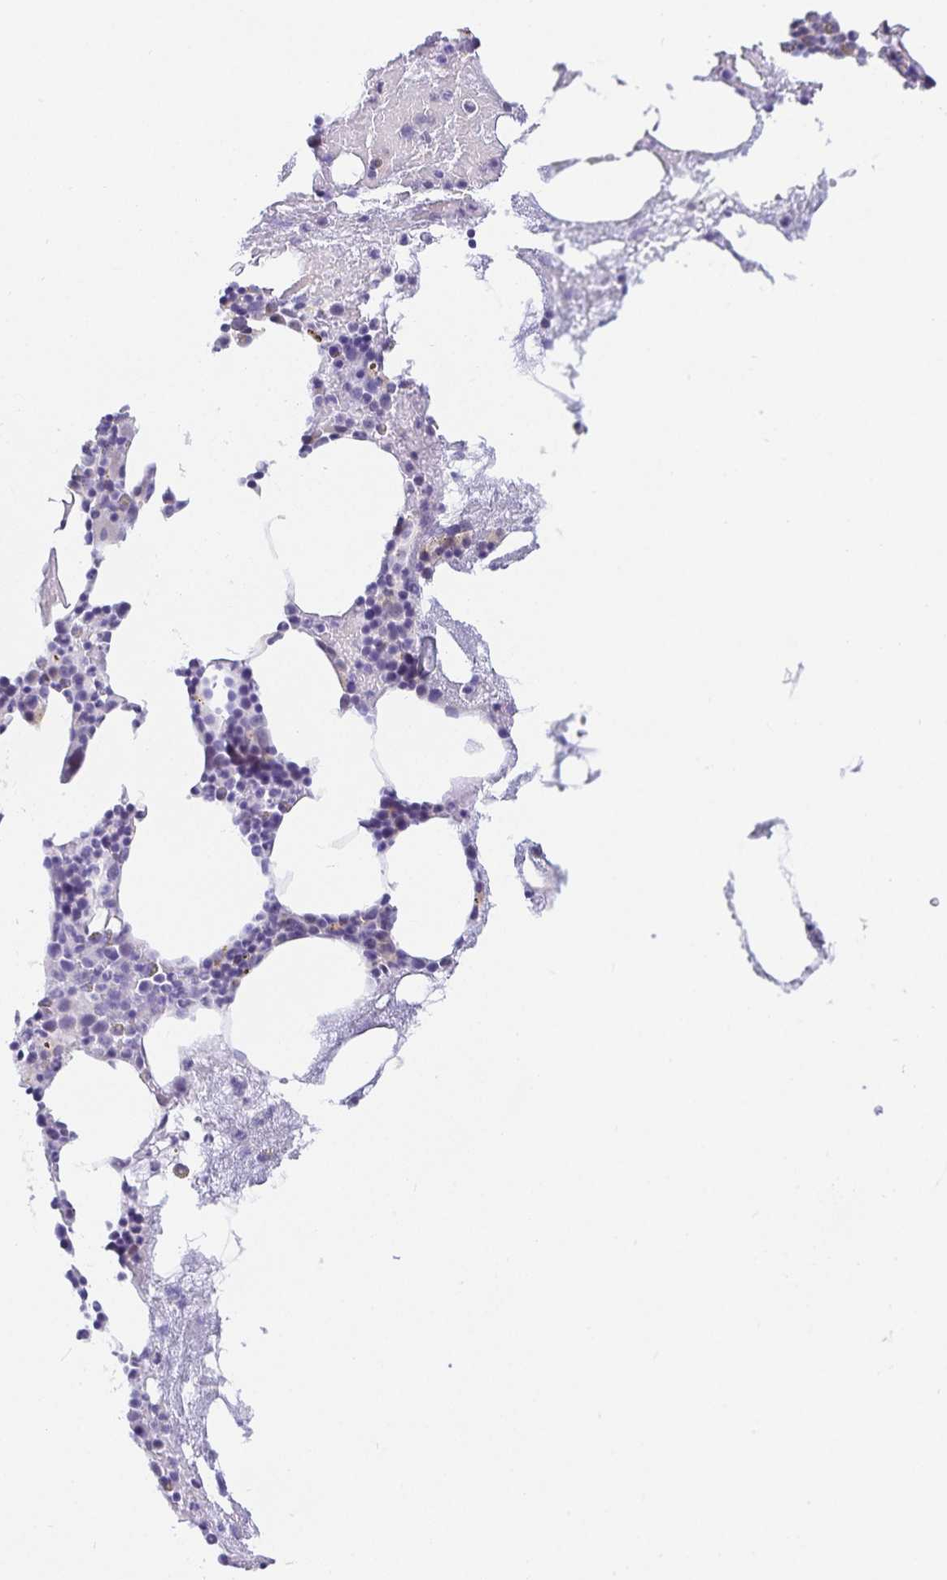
{"staining": {"intensity": "negative", "quantity": "none", "location": "none"}, "tissue": "bone marrow", "cell_type": "Hematopoietic cells", "image_type": "normal", "snomed": [{"axis": "morphology", "description": "Normal tissue, NOS"}, {"axis": "topography", "description": "Bone marrow"}], "caption": "This histopathology image is of unremarkable bone marrow stained with IHC to label a protein in brown with the nuclei are counter-stained blue. There is no expression in hematopoietic cells.", "gene": "KBTBD13", "patient": {"sex": "female", "age": 62}}